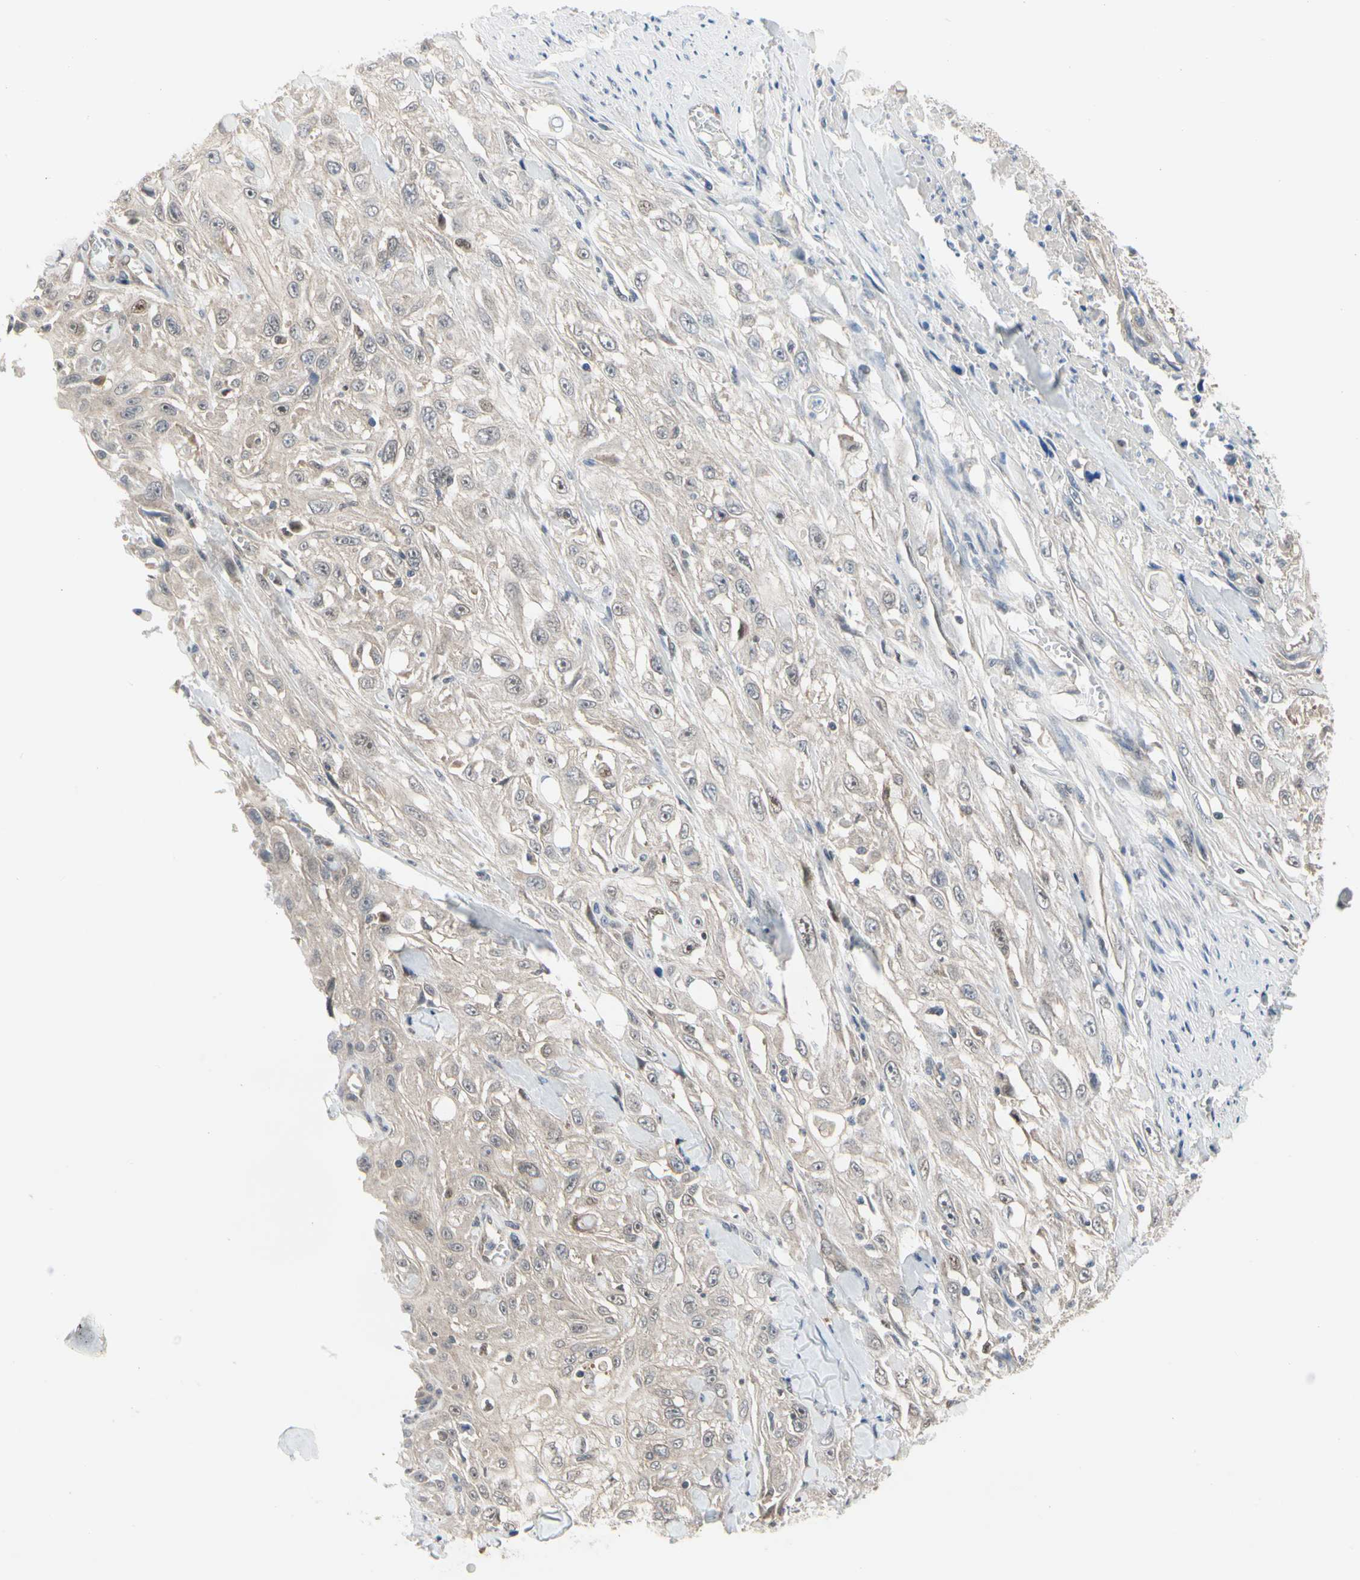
{"staining": {"intensity": "weak", "quantity": ">75%", "location": "cytoplasmic/membranous"}, "tissue": "skin cancer", "cell_type": "Tumor cells", "image_type": "cancer", "snomed": [{"axis": "morphology", "description": "Squamous cell carcinoma, NOS"}, {"axis": "morphology", "description": "Squamous cell carcinoma, metastatic, NOS"}, {"axis": "topography", "description": "Skin"}, {"axis": "topography", "description": "Lymph node"}], "caption": "Immunohistochemistry (IHC) image of human skin cancer (metastatic squamous cell carcinoma) stained for a protein (brown), which displays low levels of weak cytoplasmic/membranous staining in about >75% of tumor cells.", "gene": "CDK5", "patient": {"sex": "male", "age": 75}}